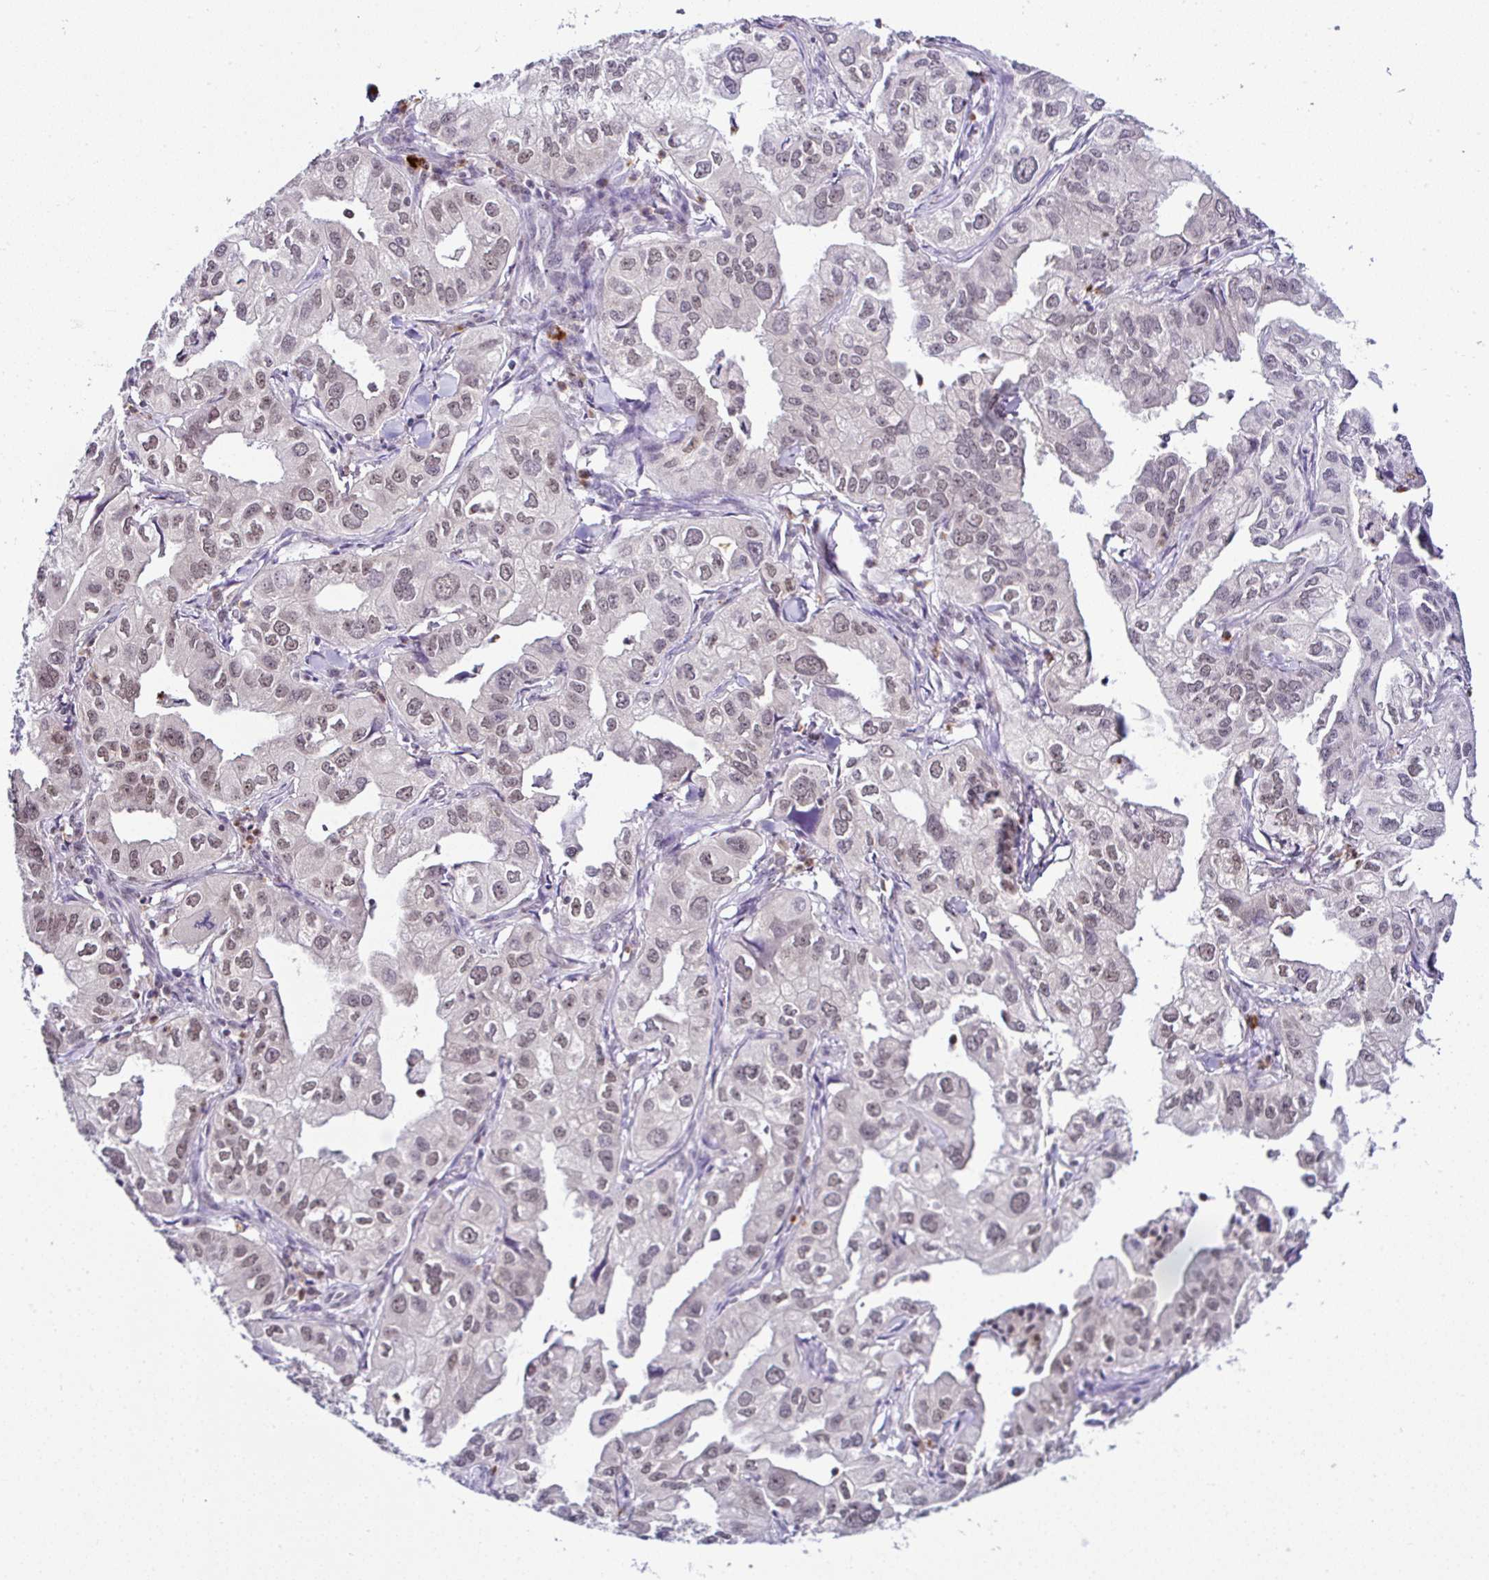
{"staining": {"intensity": "moderate", "quantity": ">75%", "location": "nuclear"}, "tissue": "lung cancer", "cell_type": "Tumor cells", "image_type": "cancer", "snomed": [{"axis": "morphology", "description": "Adenocarcinoma, NOS"}, {"axis": "topography", "description": "Lung"}], "caption": "Tumor cells demonstrate medium levels of moderate nuclear staining in about >75% of cells in lung adenocarcinoma. The staining is performed using DAB brown chromogen to label protein expression. The nuclei are counter-stained blue using hematoxylin.", "gene": "PTPN2", "patient": {"sex": "male", "age": 48}}